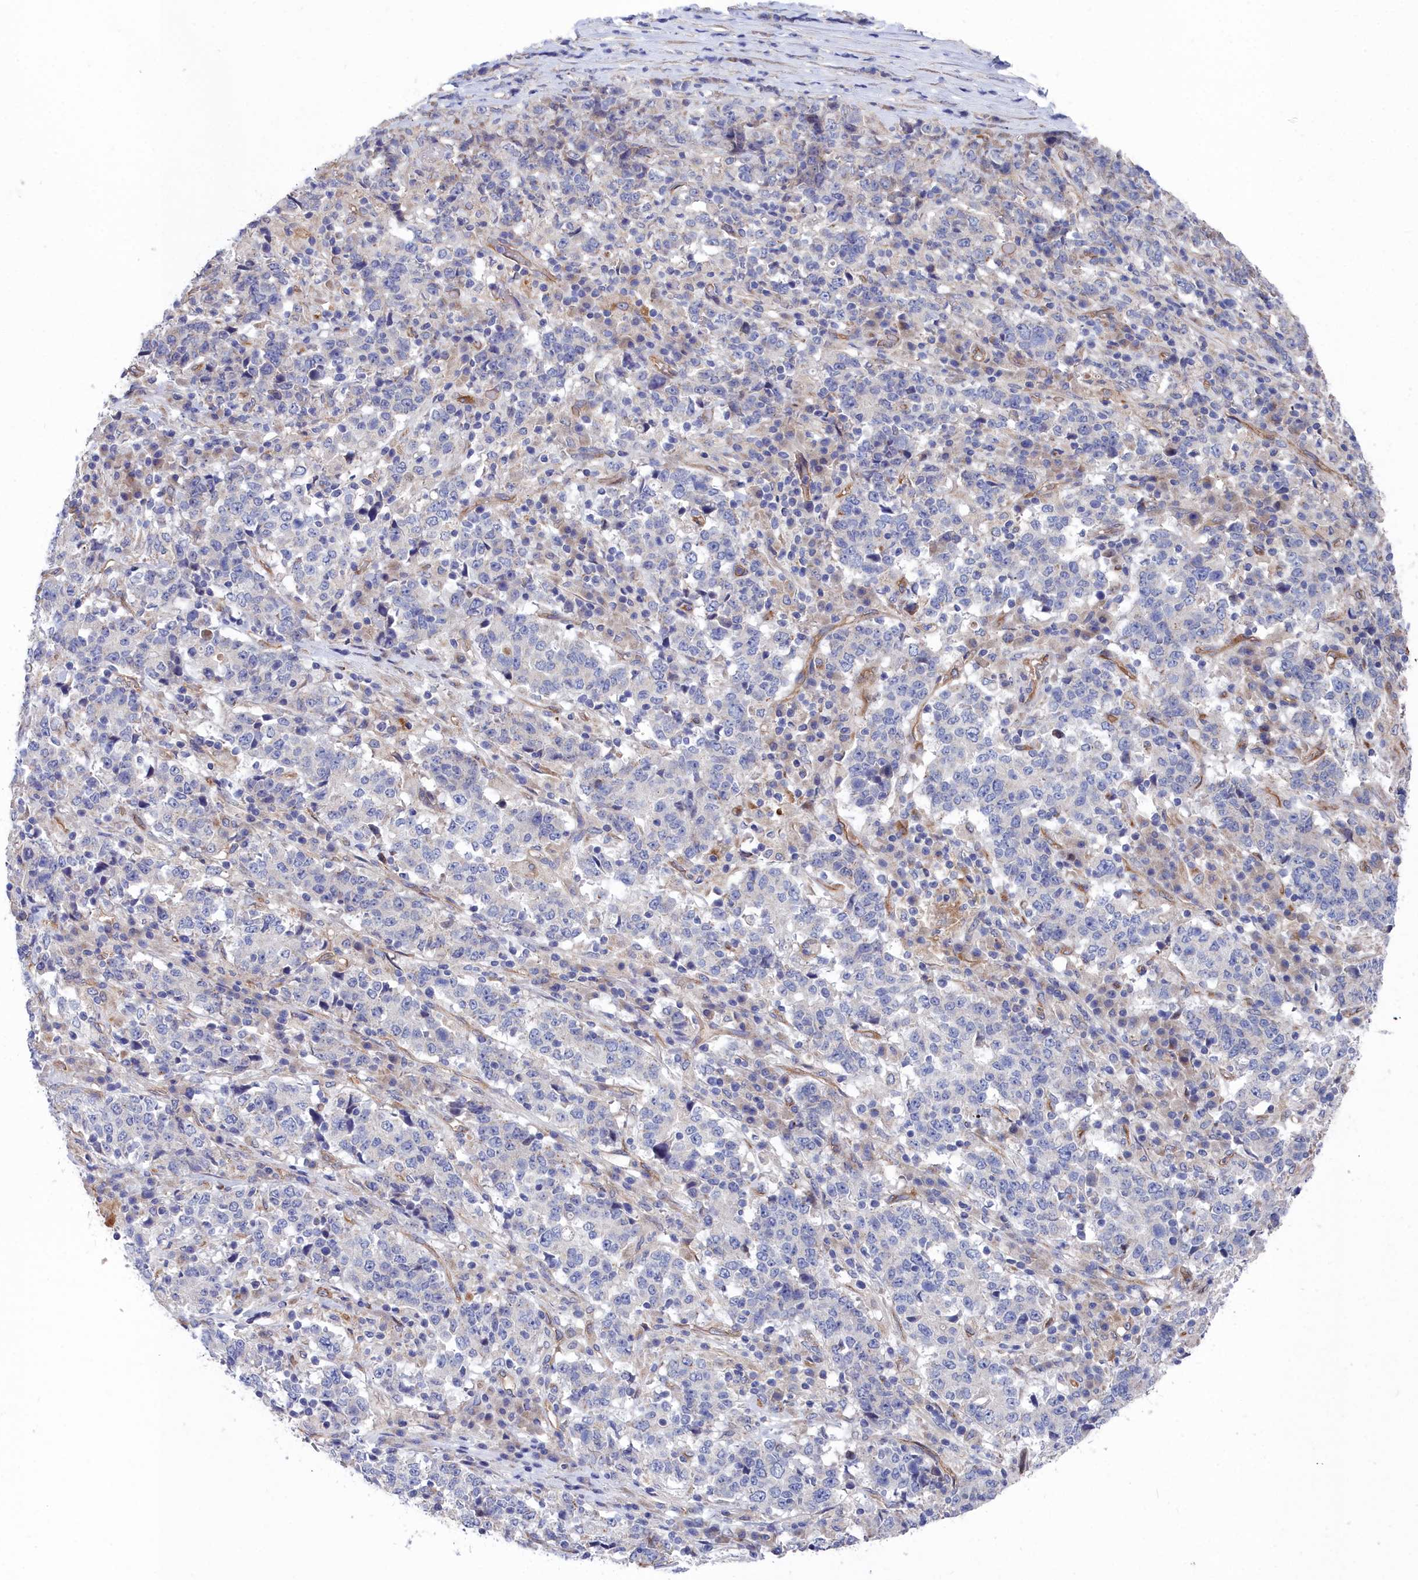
{"staining": {"intensity": "negative", "quantity": "none", "location": "none"}, "tissue": "stomach cancer", "cell_type": "Tumor cells", "image_type": "cancer", "snomed": [{"axis": "morphology", "description": "Adenocarcinoma, NOS"}, {"axis": "topography", "description": "Stomach"}], "caption": "Human adenocarcinoma (stomach) stained for a protein using immunohistochemistry displays no staining in tumor cells.", "gene": "RDX", "patient": {"sex": "male", "age": 59}}